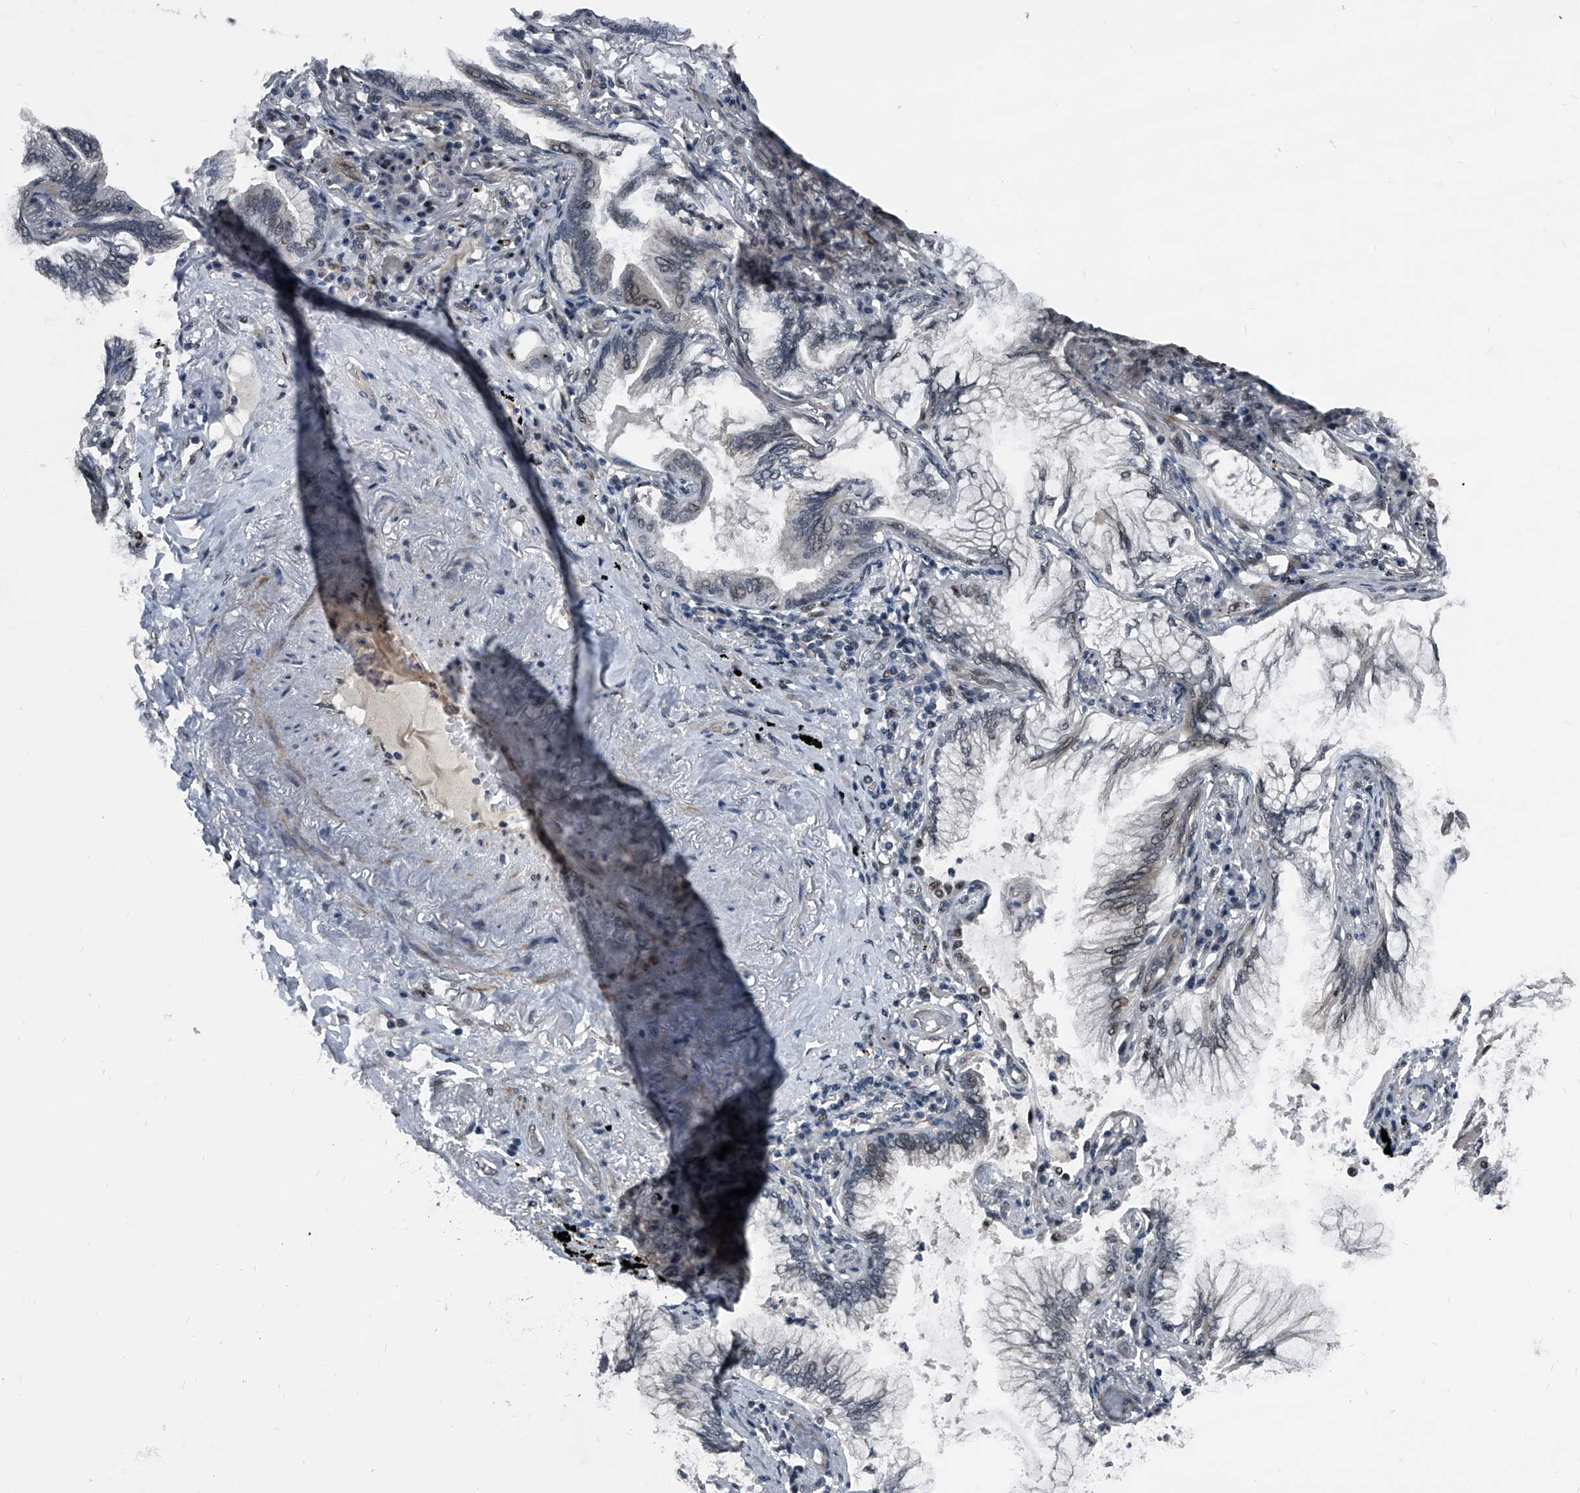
{"staining": {"intensity": "weak", "quantity": "<25%", "location": "nuclear"}, "tissue": "lung cancer", "cell_type": "Tumor cells", "image_type": "cancer", "snomed": [{"axis": "morphology", "description": "Adenocarcinoma, NOS"}, {"axis": "topography", "description": "Lung"}], "caption": "This is an immunohistochemistry photomicrograph of lung cancer (adenocarcinoma). There is no staining in tumor cells.", "gene": "MEN1", "patient": {"sex": "female", "age": 70}}